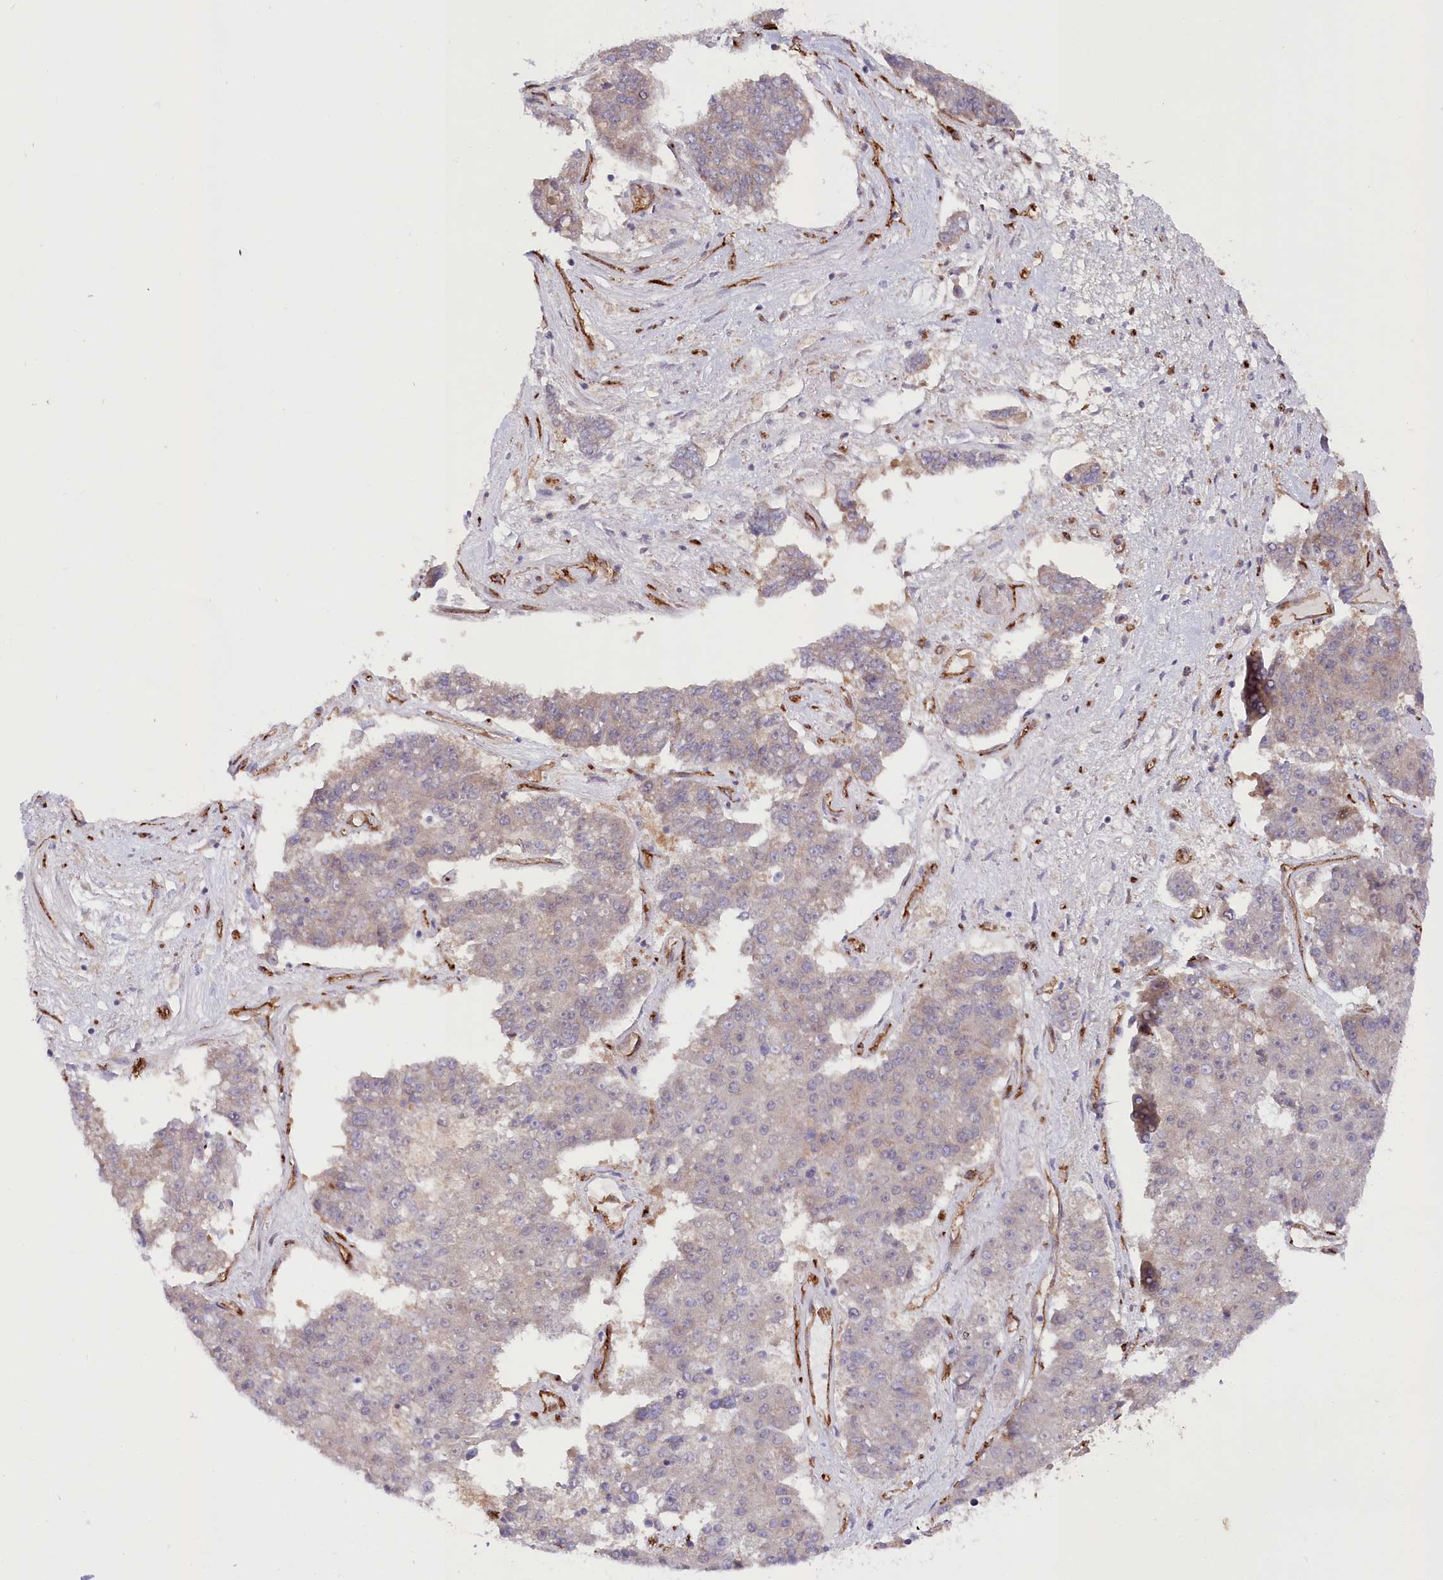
{"staining": {"intensity": "weak", "quantity": "25%-75%", "location": "cytoplasmic/membranous"}, "tissue": "pancreatic cancer", "cell_type": "Tumor cells", "image_type": "cancer", "snomed": [{"axis": "morphology", "description": "Adenocarcinoma, NOS"}, {"axis": "topography", "description": "Pancreas"}], "caption": "Immunohistochemistry photomicrograph of neoplastic tissue: human adenocarcinoma (pancreatic) stained using IHC exhibits low levels of weak protein expression localized specifically in the cytoplasmic/membranous of tumor cells, appearing as a cytoplasmic/membranous brown color.", "gene": "MTPAP", "patient": {"sex": "male", "age": 50}}